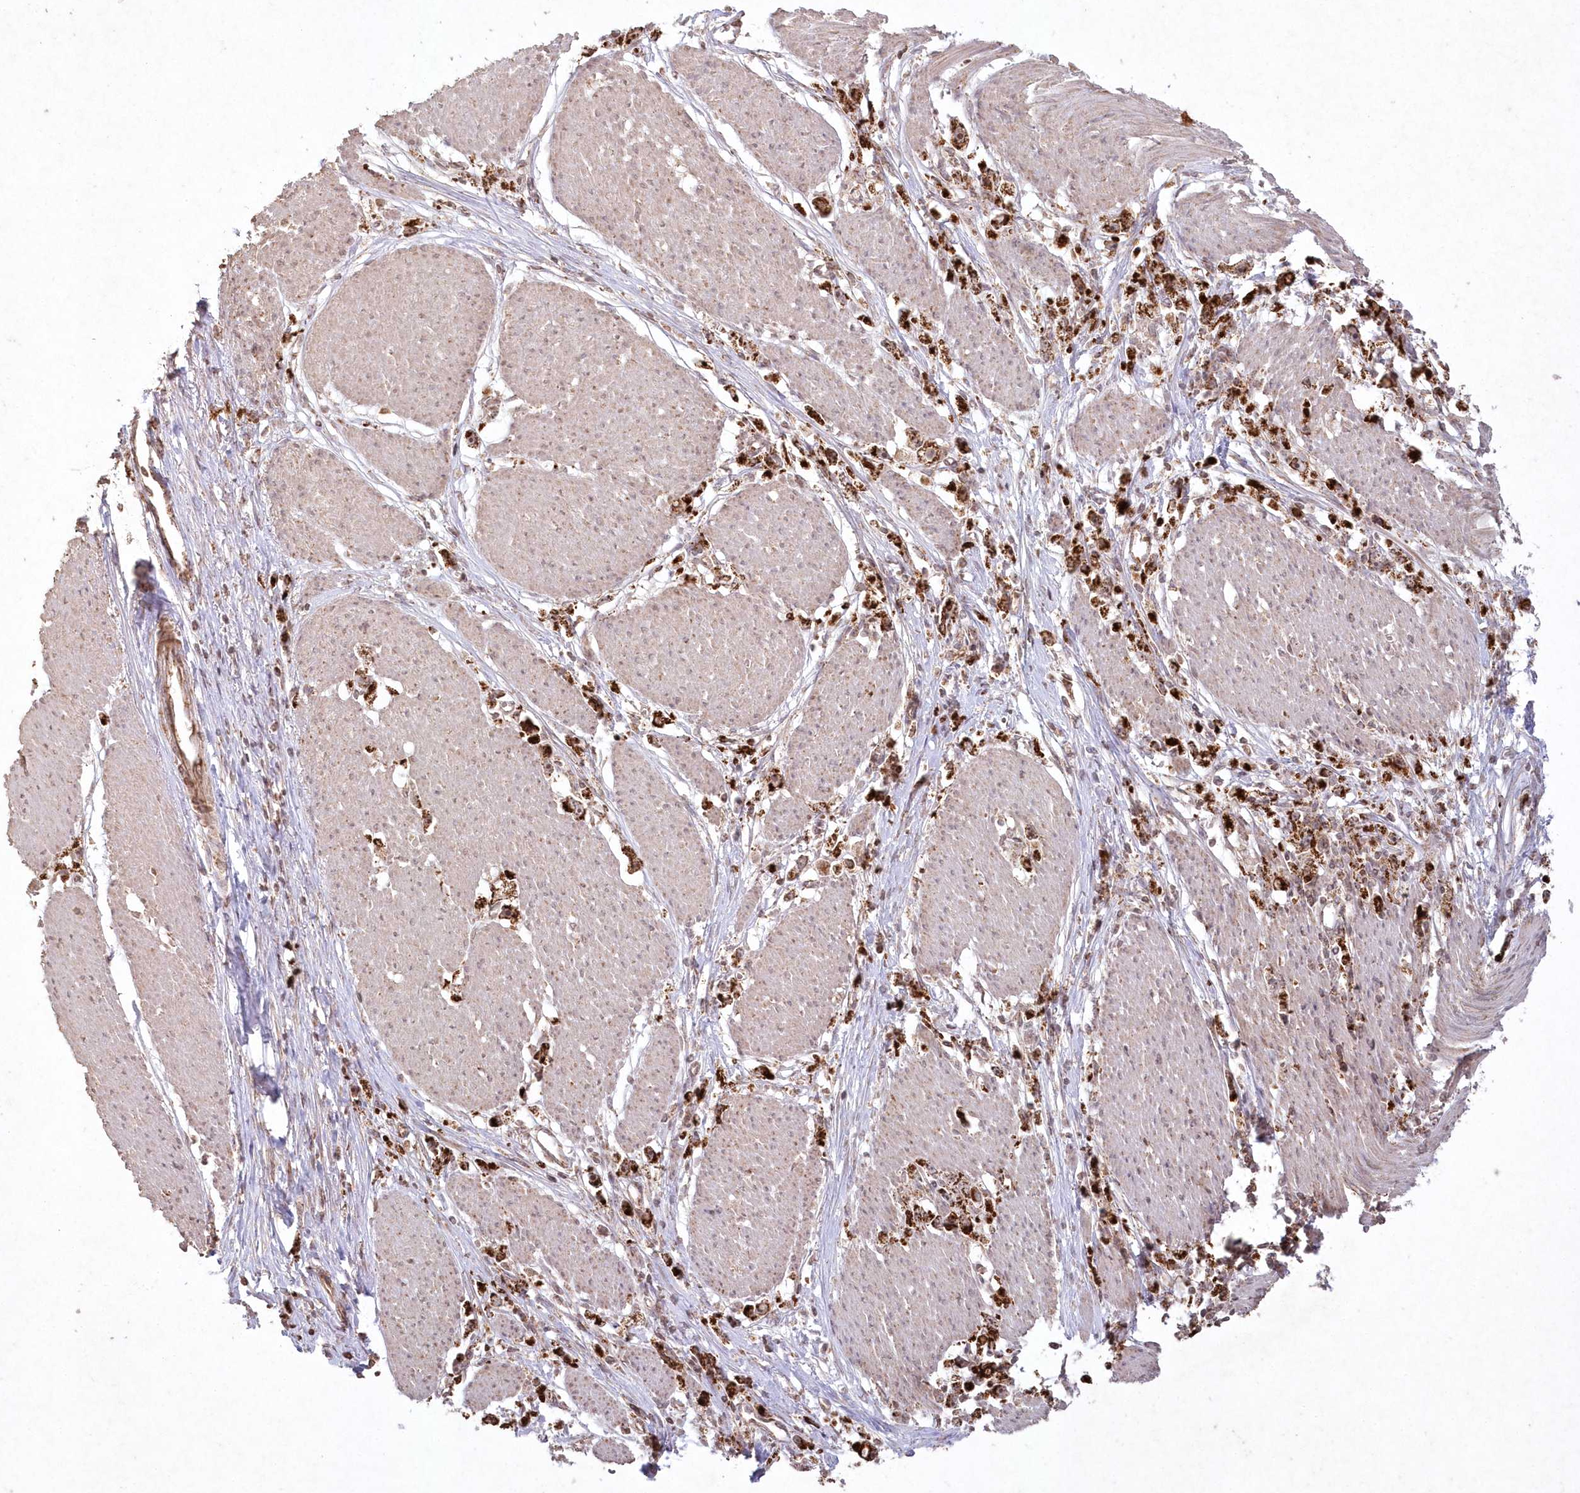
{"staining": {"intensity": "strong", "quantity": ">75%", "location": "cytoplasmic/membranous"}, "tissue": "stomach cancer", "cell_type": "Tumor cells", "image_type": "cancer", "snomed": [{"axis": "morphology", "description": "Adenocarcinoma, NOS"}, {"axis": "topography", "description": "Stomach"}], "caption": "There is high levels of strong cytoplasmic/membranous positivity in tumor cells of stomach adenocarcinoma, as demonstrated by immunohistochemical staining (brown color).", "gene": "LRPPRC", "patient": {"sex": "female", "age": 59}}